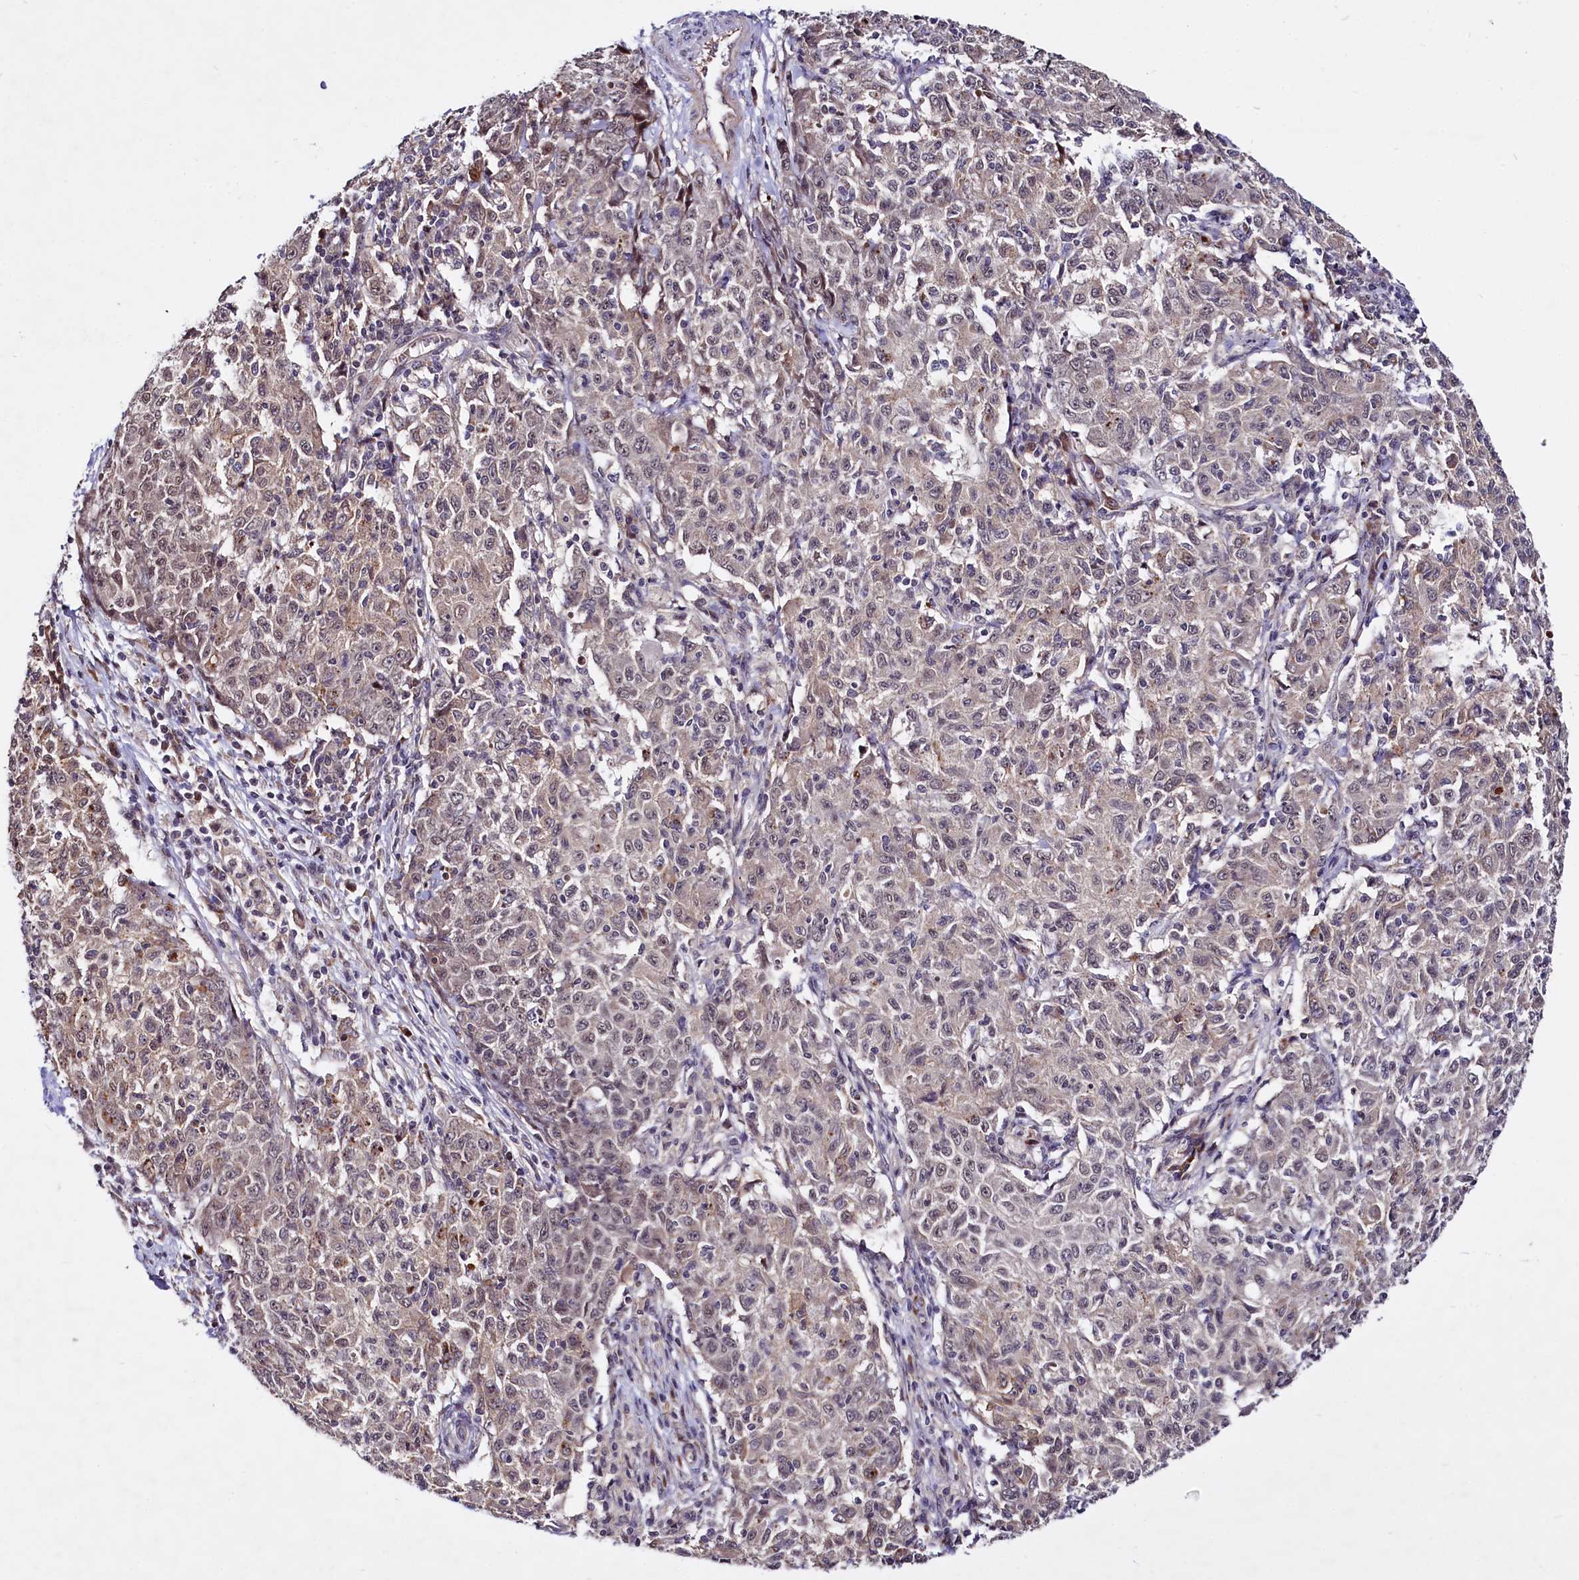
{"staining": {"intensity": "weak", "quantity": "<25%", "location": "nuclear"}, "tissue": "ovarian cancer", "cell_type": "Tumor cells", "image_type": "cancer", "snomed": [{"axis": "morphology", "description": "Carcinoma, endometroid"}, {"axis": "topography", "description": "Ovary"}], "caption": "Tumor cells show no significant staining in endometroid carcinoma (ovarian). Brightfield microscopy of immunohistochemistry stained with DAB (3,3'-diaminobenzidine) (brown) and hematoxylin (blue), captured at high magnification.", "gene": "UBE3A", "patient": {"sex": "female", "age": 42}}